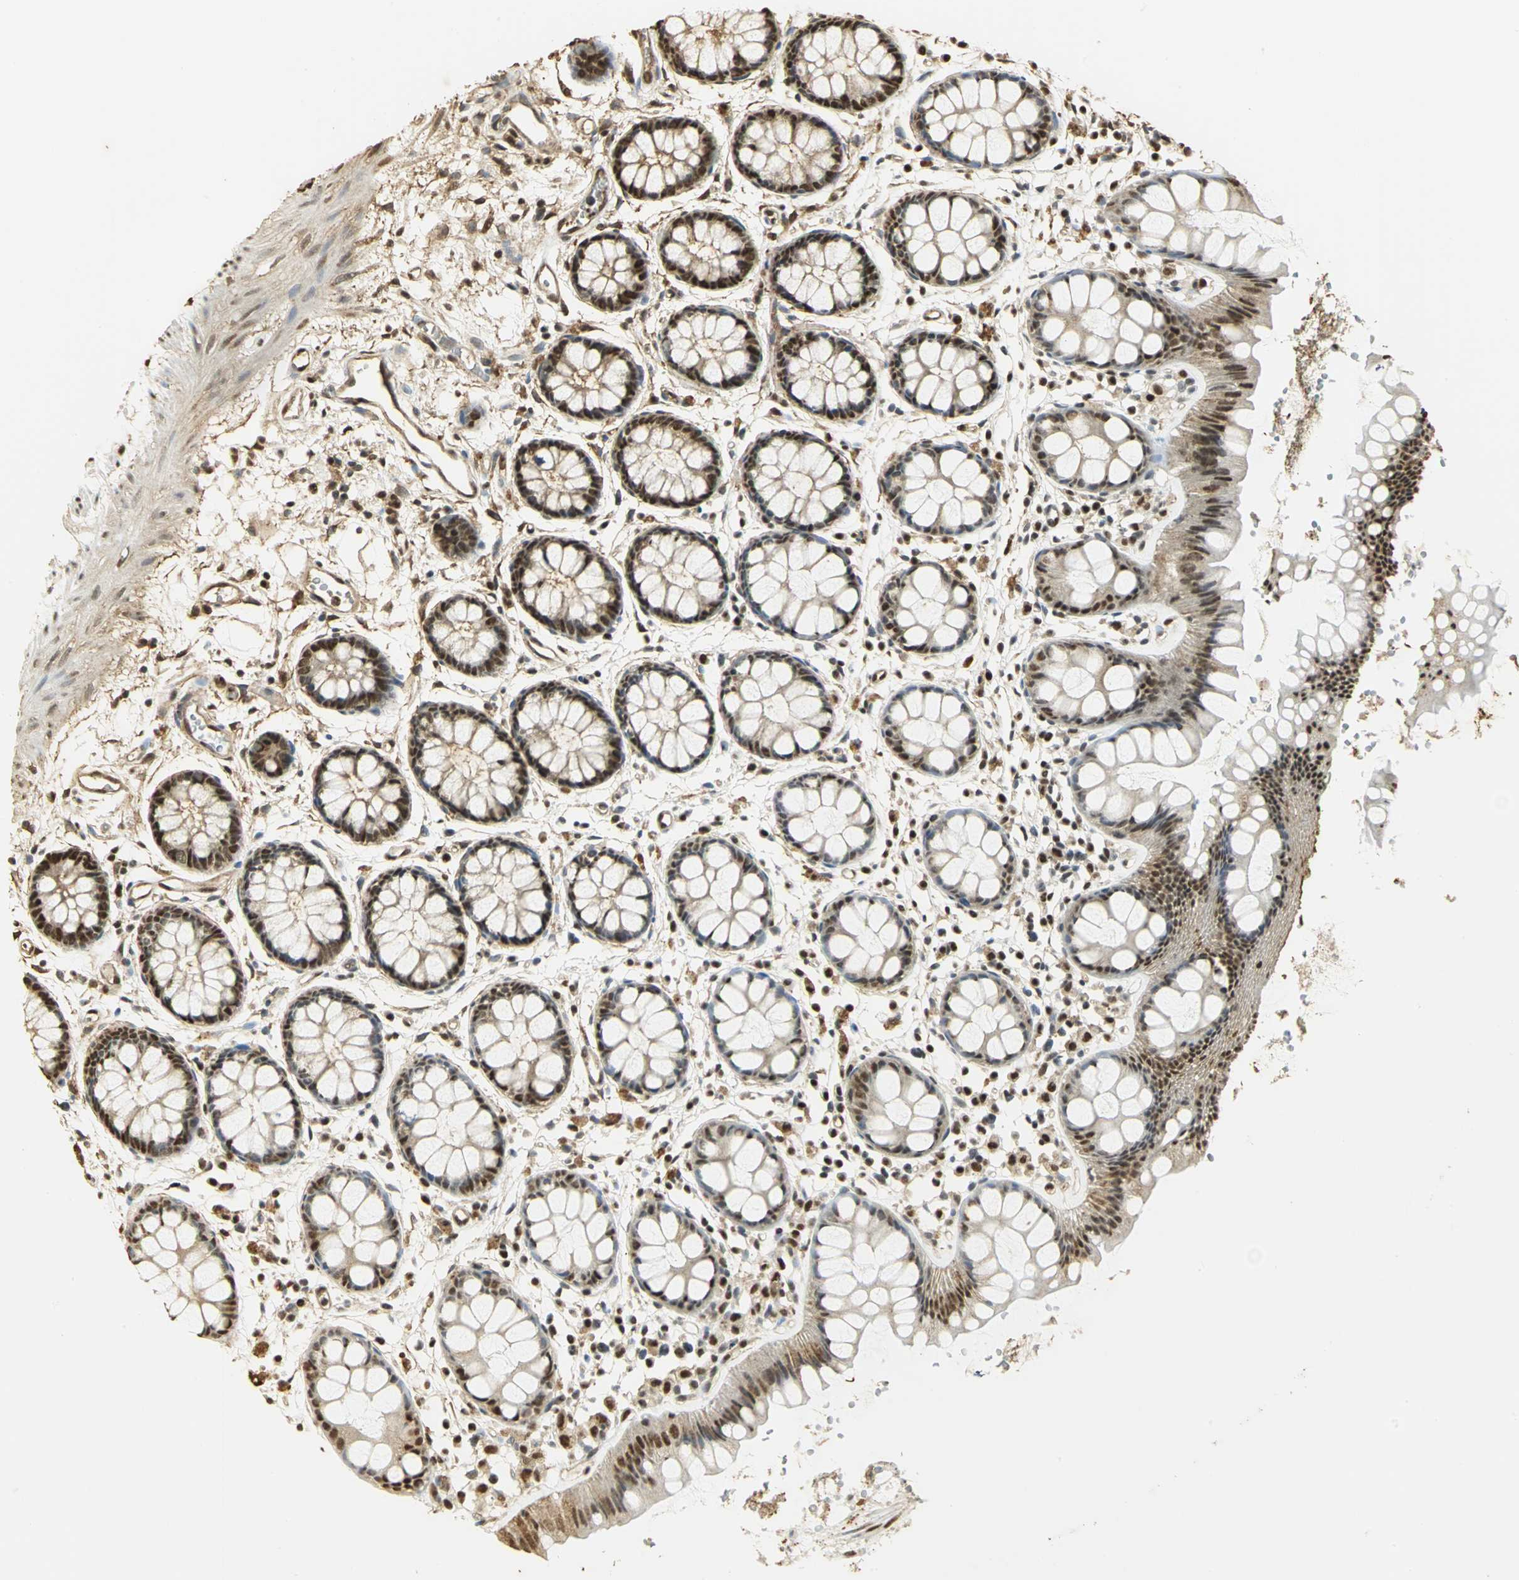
{"staining": {"intensity": "strong", "quantity": ">75%", "location": "nuclear"}, "tissue": "rectum", "cell_type": "Glandular cells", "image_type": "normal", "snomed": [{"axis": "morphology", "description": "Normal tissue, NOS"}, {"axis": "topography", "description": "Rectum"}], "caption": "IHC image of unremarkable rectum: rectum stained using IHC shows high levels of strong protein expression localized specifically in the nuclear of glandular cells, appearing as a nuclear brown color.", "gene": "SET", "patient": {"sex": "female", "age": 66}}